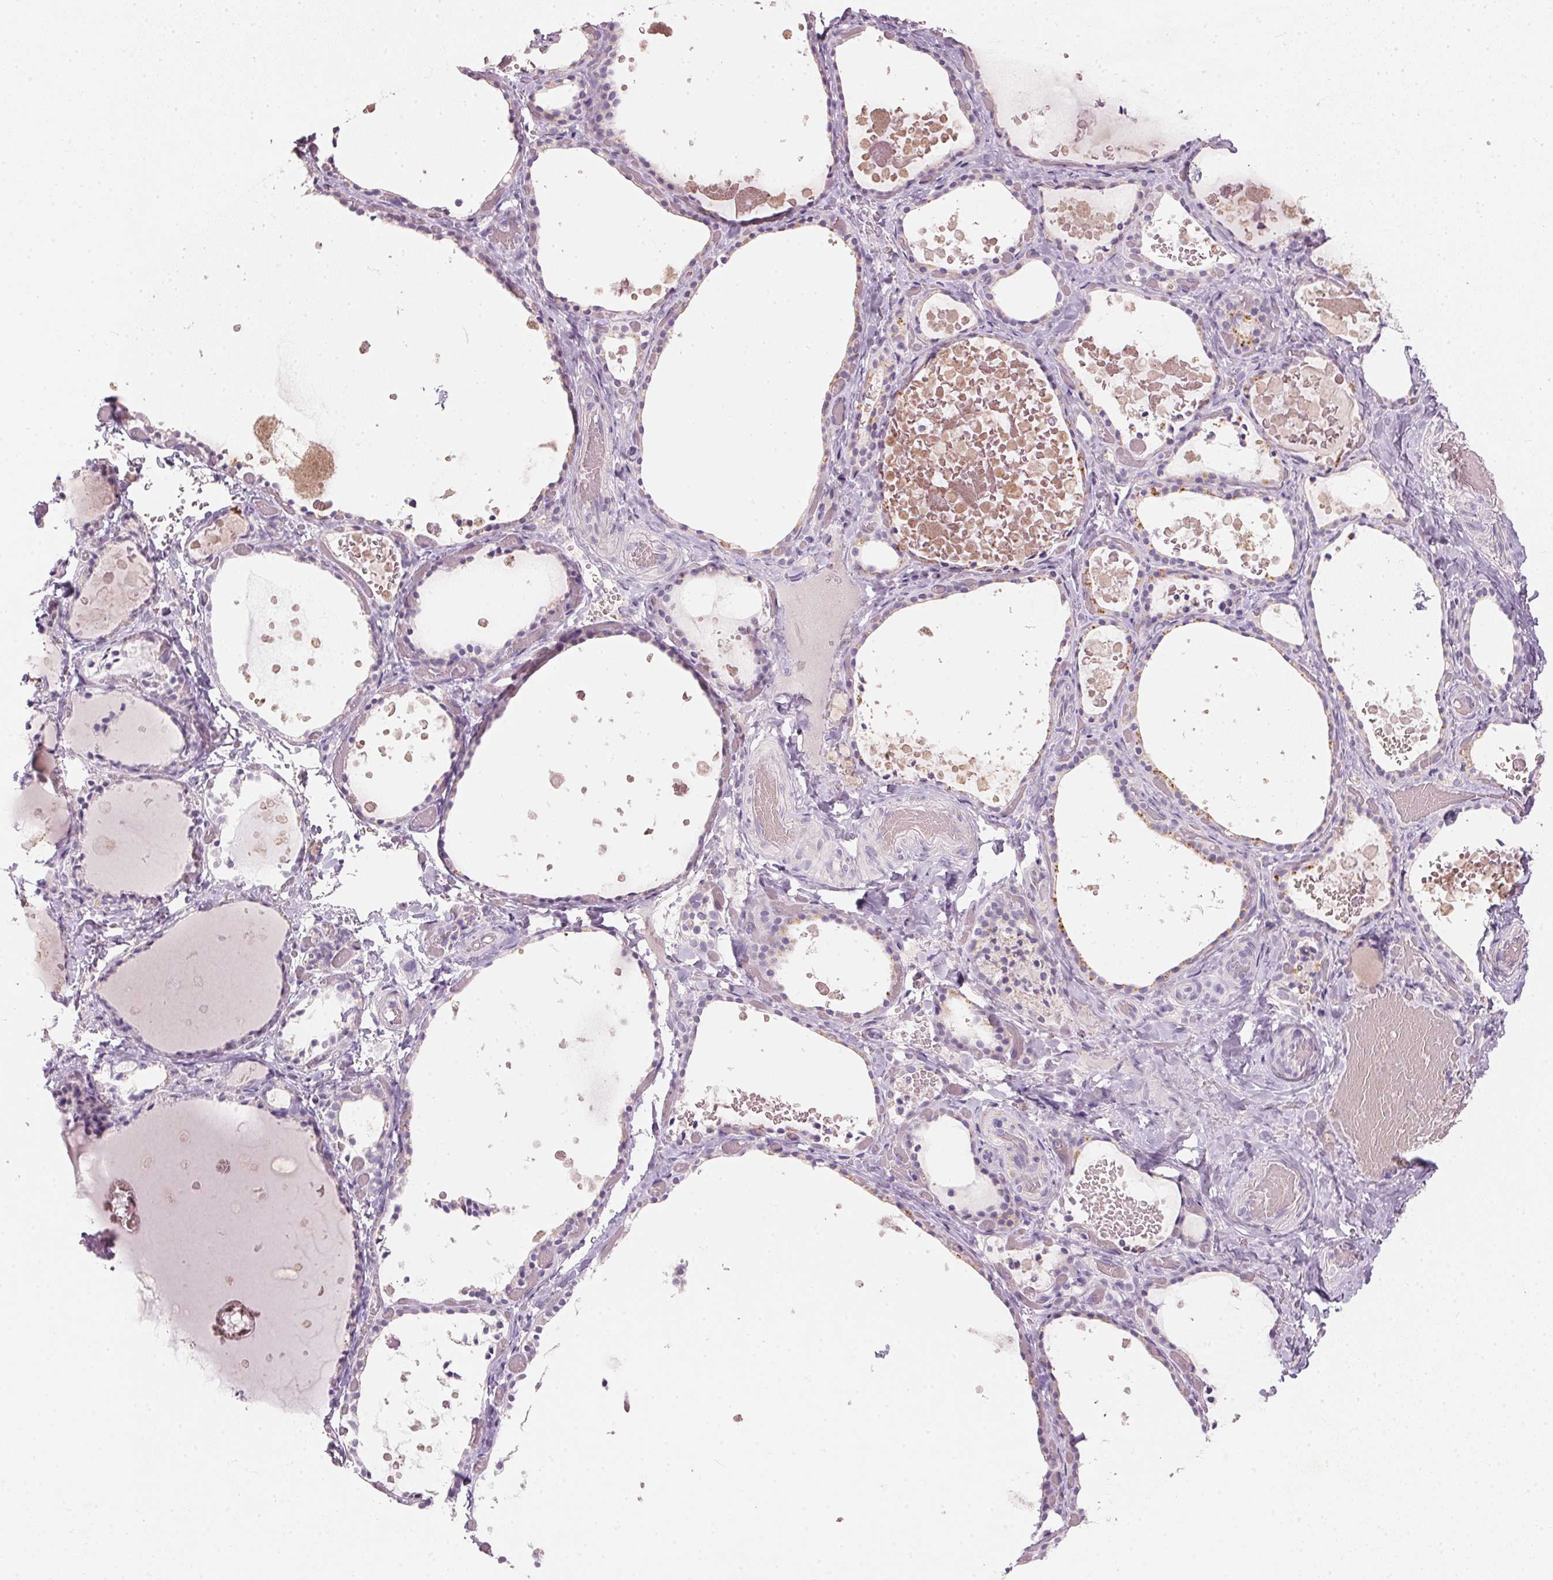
{"staining": {"intensity": "negative", "quantity": "none", "location": "none"}, "tissue": "thyroid gland", "cell_type": "Glandular cells", "image_type": "normal", "snomed": [{"axis": "morphology", "description": "Normal tissue, NOS"}, {"axis": "topography", "description": "Thyroid gland"}], "caption": "The image demonstrates no staining of glandular cells in unremarkable thyroid gland. The staining is performed using DAB (3,3'-diaminobenzidine) brown chromogen with nuclei counter-stained in using hematoxylin.", "gene": "HSD17B1", "patient": {"sex": "female", "age": 56}}